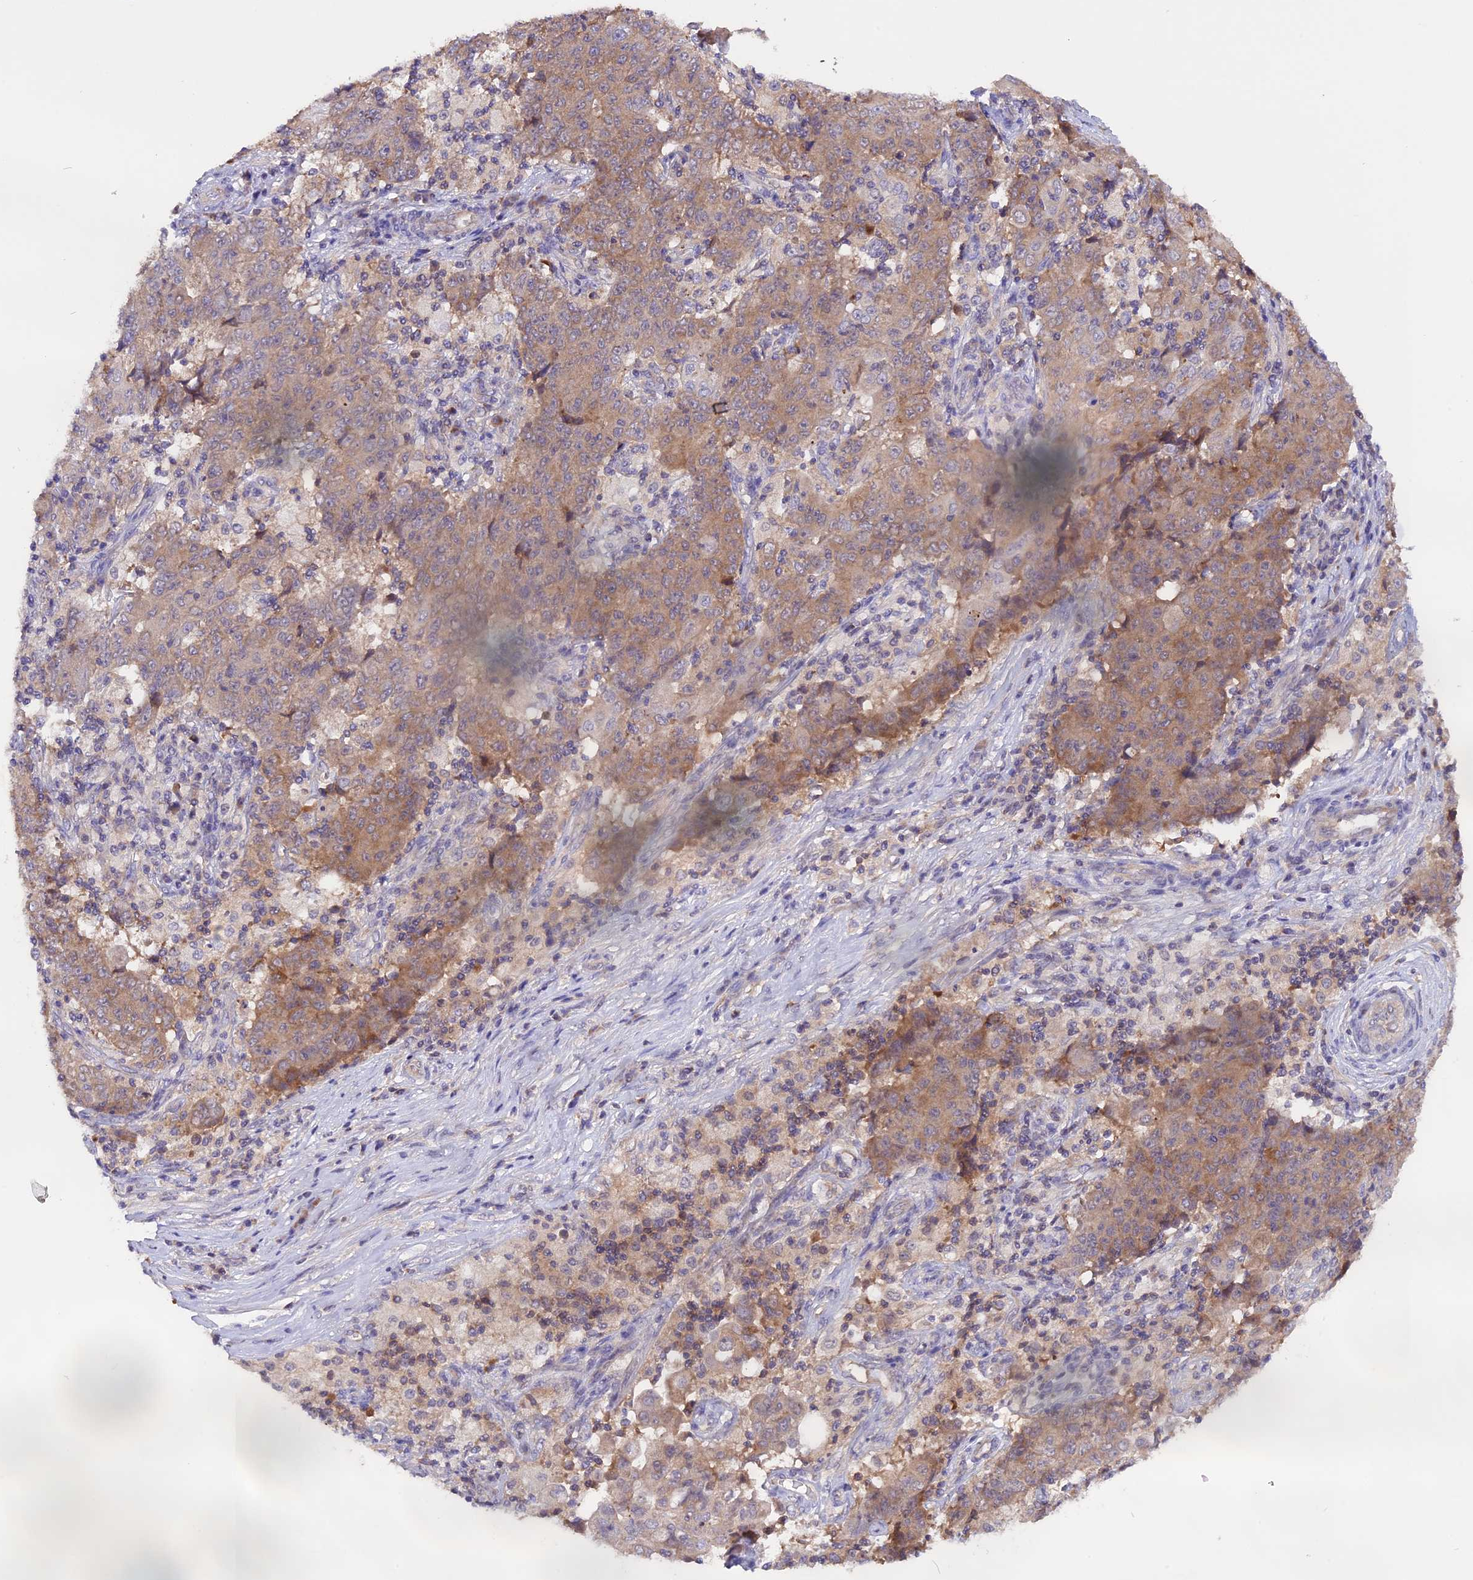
{"staining": {"intensity": "weak", "quantity": ">75%", "location": "cytoplasmic/membranous"}, "tissue": "ovarian cancer", "cell_type": "Tumor cells", "image_type": "cancer", "snomed": [{"axis": "morphology", "description": "Carcinoma, endometroid"}, {"axis": "topography", "description": "Ovary"}], "caption": "Immunohistochemistry (IHC) image of neoplastic tissue: human endometroid carcinoma (ovarian) stained using immunohistochemistry (IHC) shows low levels of weak protein expression localized specifically in the cytoplasmic/membranous of tumor cells, appearing as a cytoplasmic/membranous brown color.", "gene": "MARK4", "patient": {"sex": "female", "age": 42}}